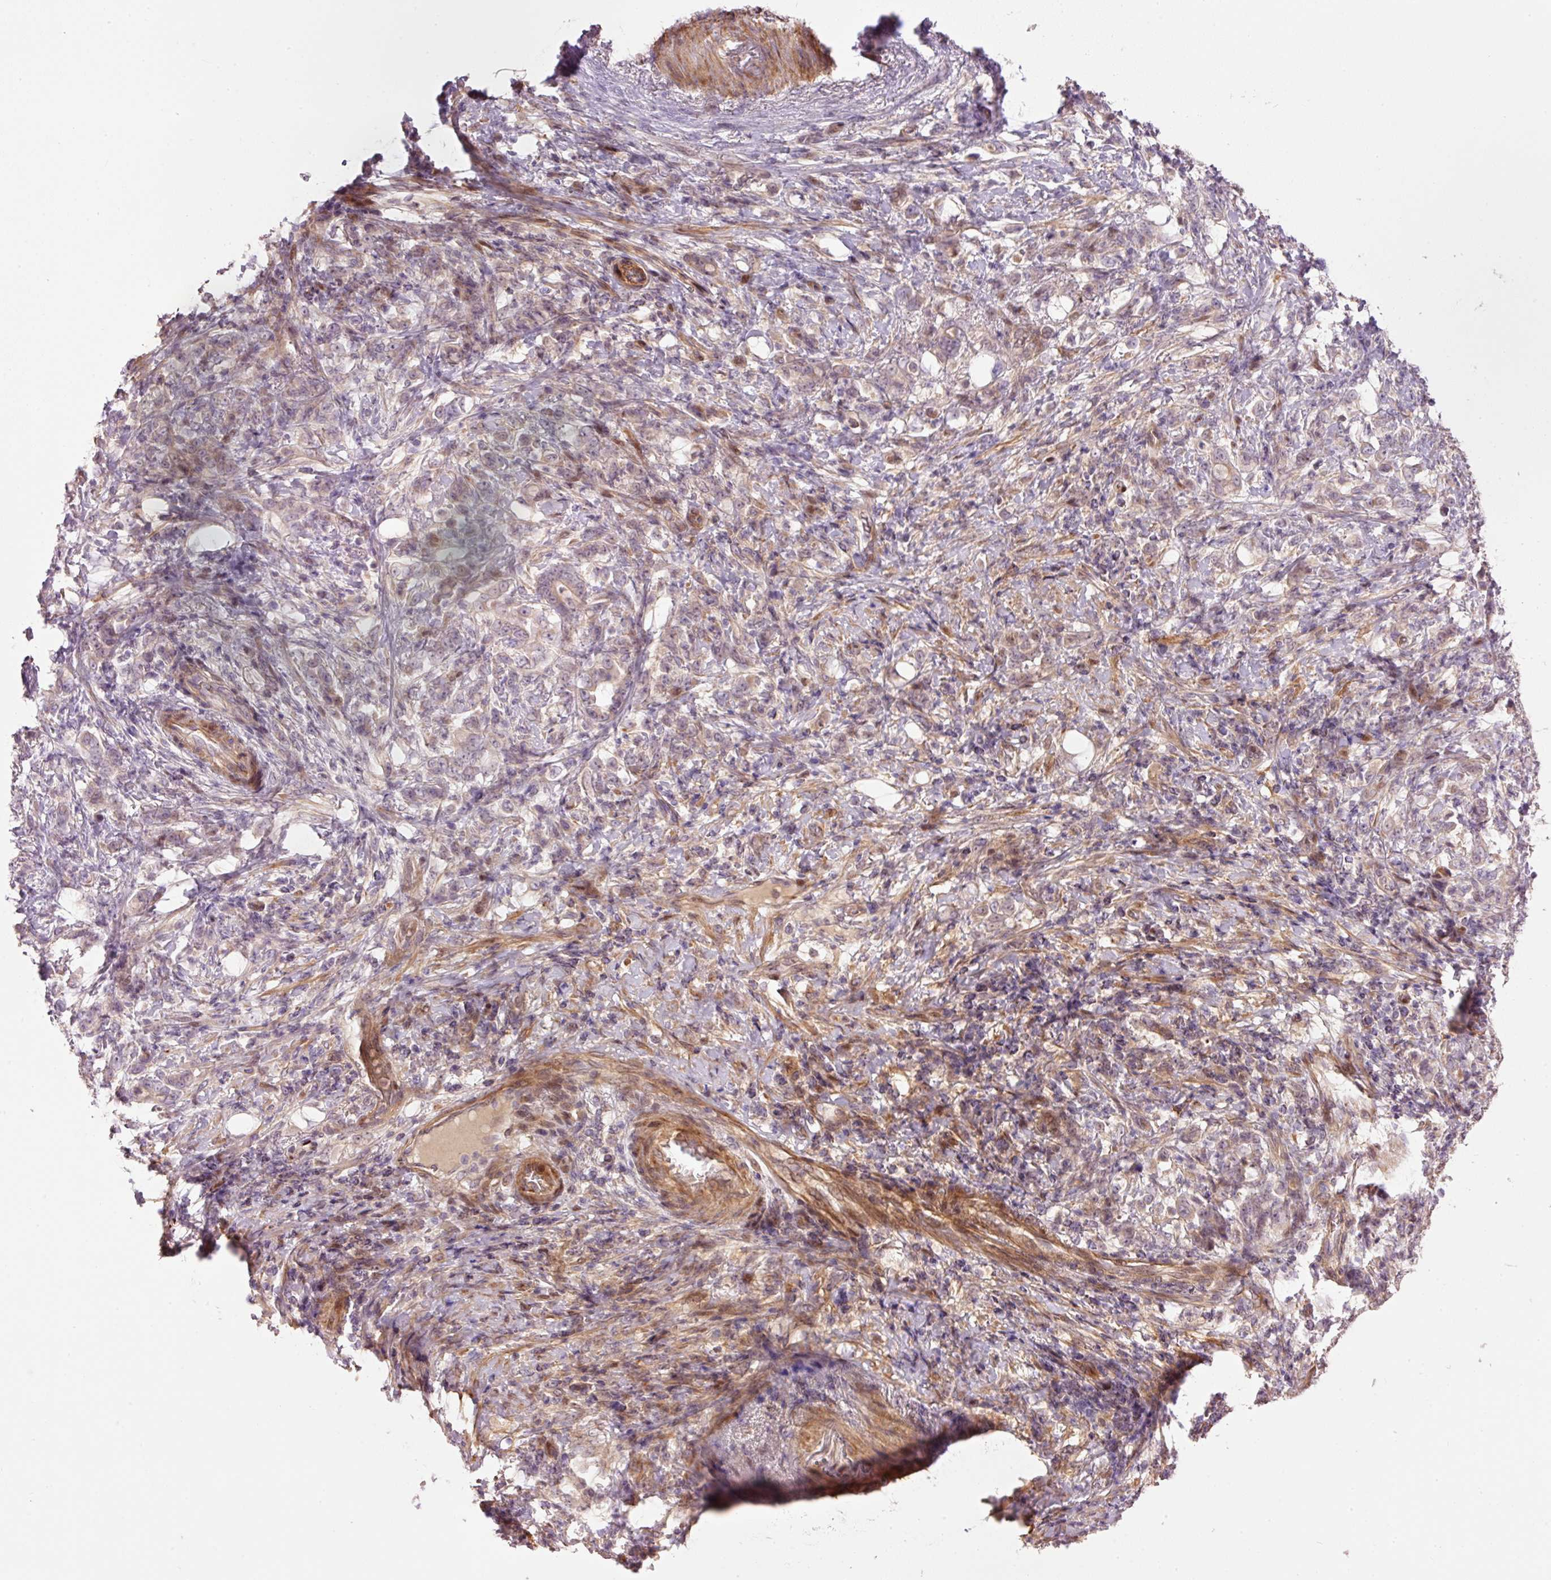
{"staining": {"intensity": "negative", "quantity": "none", "location": "none"}, "tissue": "stomach cancer", "cell_type": "Tumor cells", "image_type": "cancer", "snomed": [{"axis": "morphology", "description": "Adenocarcinoma, NOS"}, {"axis": "topography", "description": "Stomach"}], "caption": "This is a micrograph of IHC staining of stomach adenocarcinoma, which shows no positivity in tumor cells.", "gene": "SLC29A3", "patient": {"sex": "female", "age": 79}}